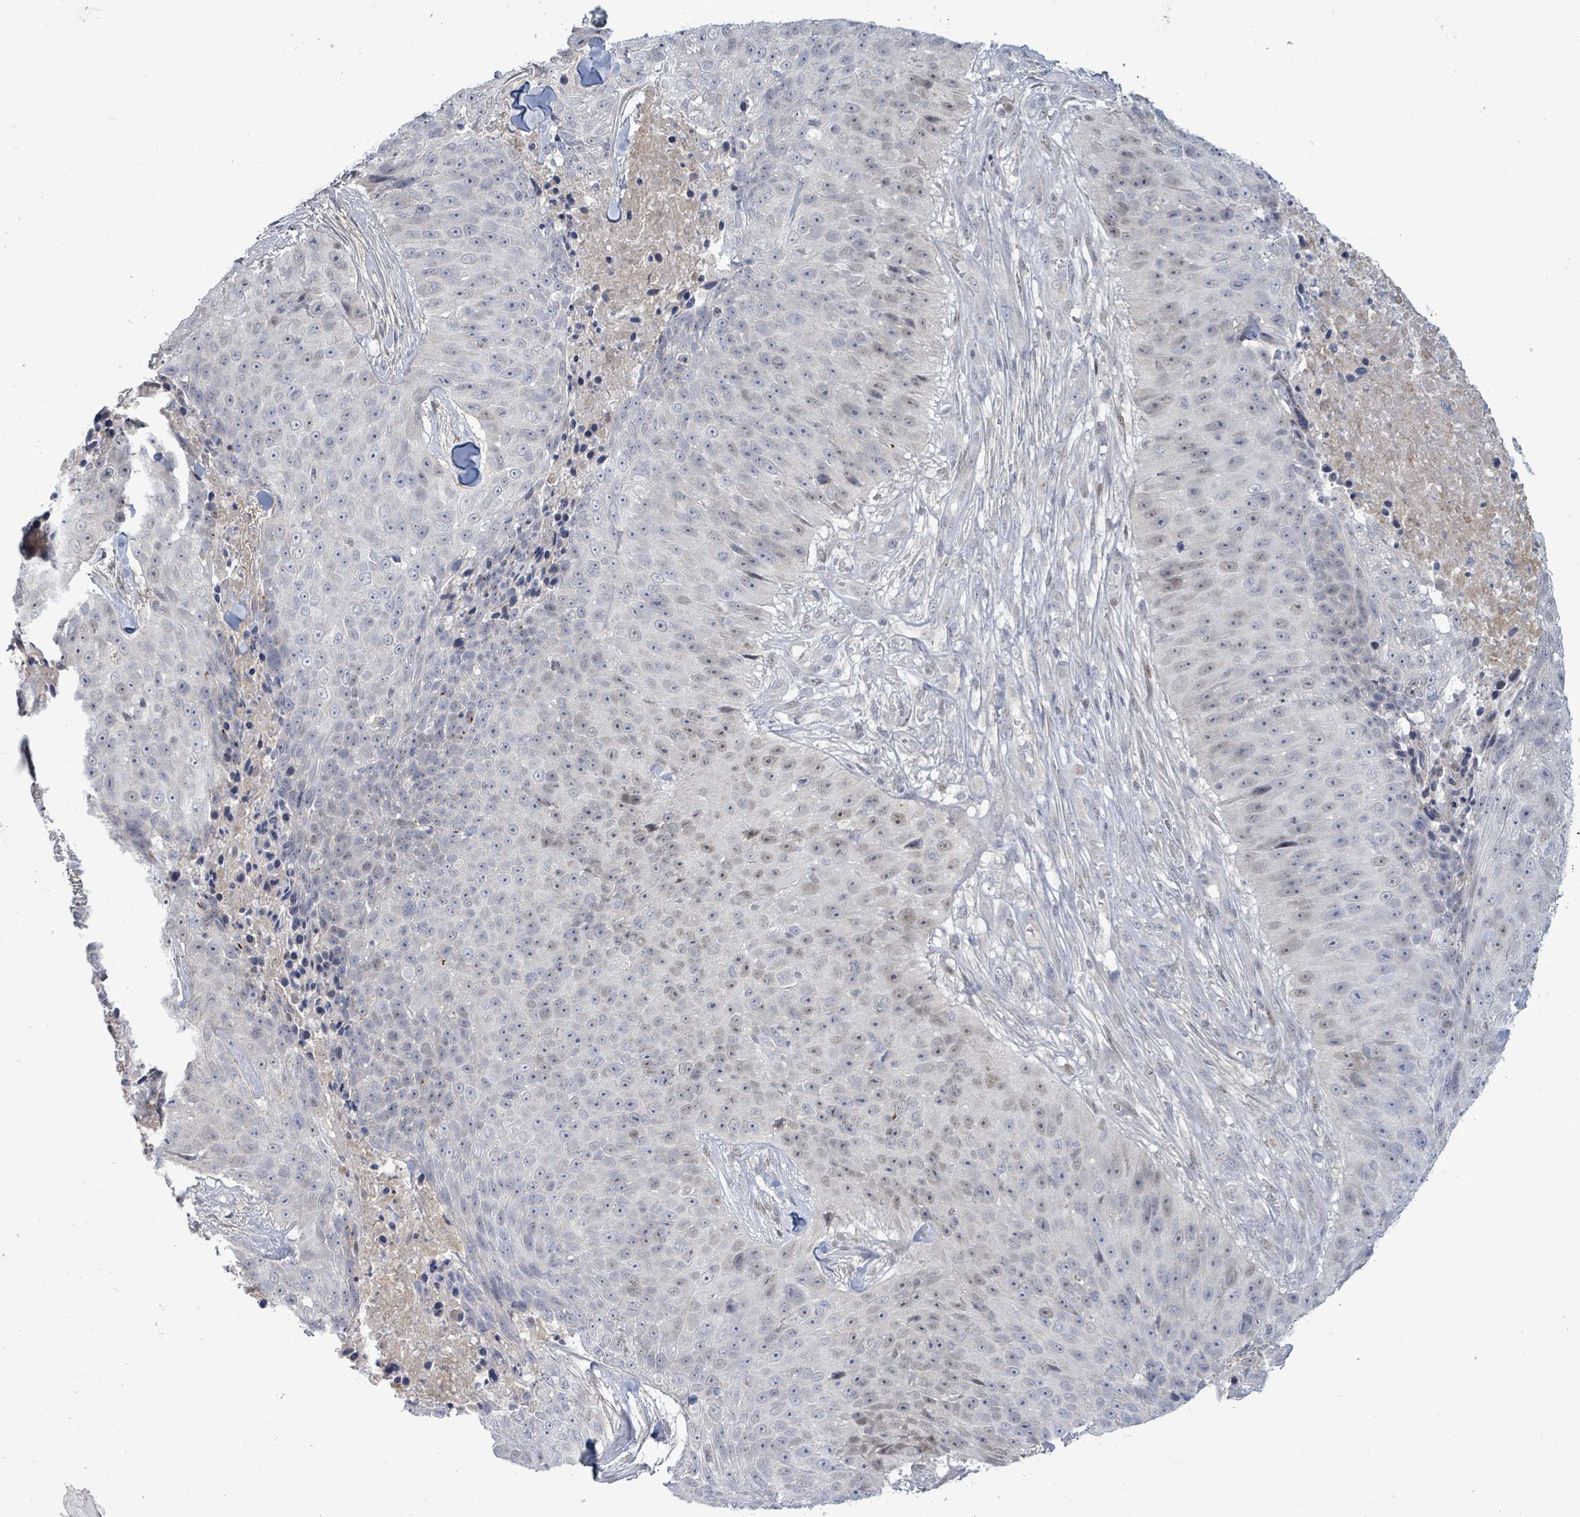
{"staining": {"intensity": "weak", "quantity": "25%-75%", "location": "nuclear"}, "tissue": "skin cancer", "cell_type": "Tumor cells", "image_type": "cancer", "snomed": [{"axis": "morphology", "description": "Squamous cell carcinoma, NOS"}, {"axis": "topography", "description": "Skin"}], "caption": "About 25%-75% of tumor cells in squamous cell carcinoma (skin) exhibit weak nuclear protein staining as visualized by brown immunohistochemical staining.", "gene": "ZFPM1", "patient": {"sex": "female", "age": 87}}